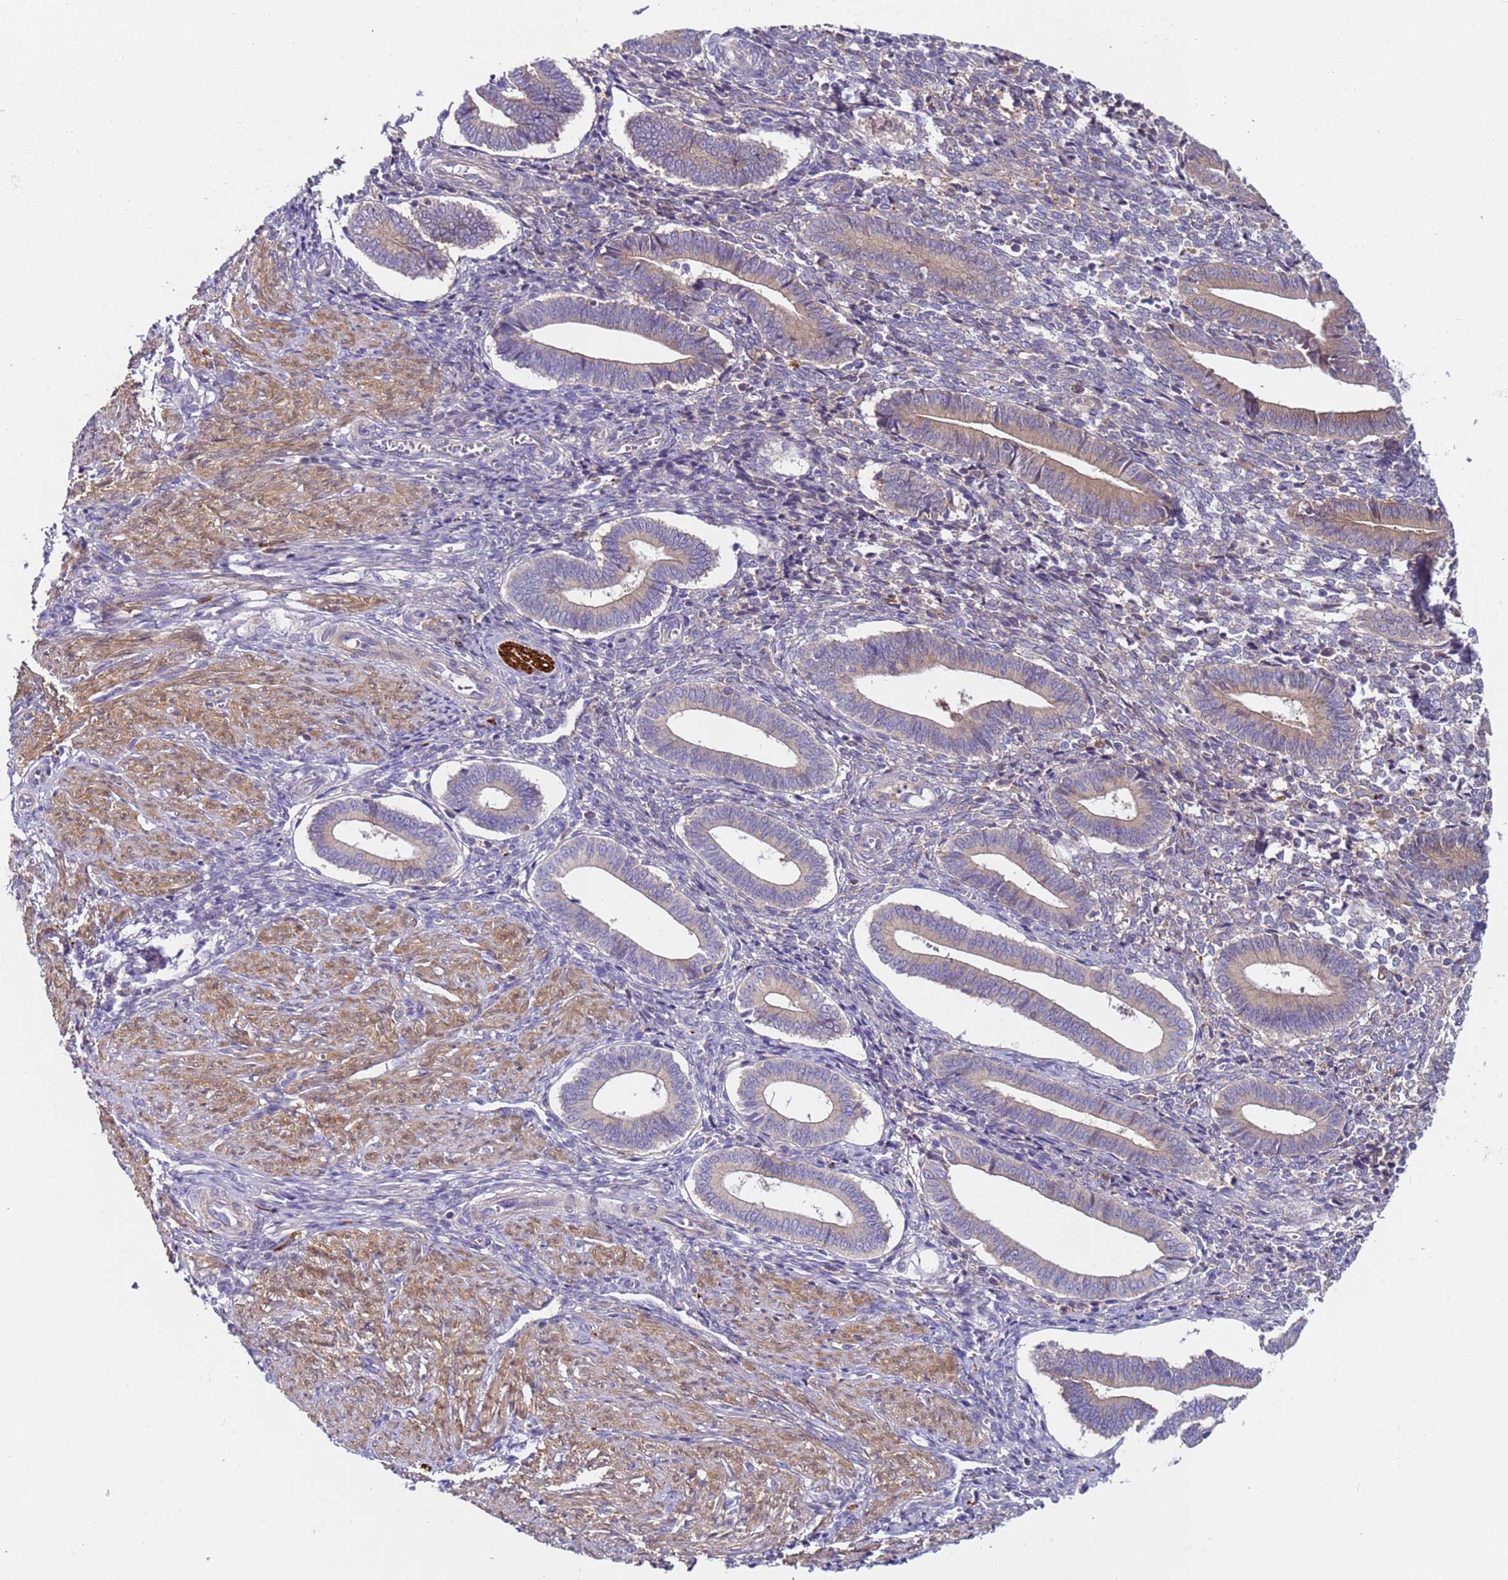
{"staining": {"intensity": "negative", "quantity": "none", "location": "none"}, "tissue": "endometrium", "cell_type": "Cells in endometrial stroma", "image_type": "normal", "snomed": [{"axis": "morphology", "description": "Normal tissue, NOS"}, {"axis": "topography", "description": "Other"}, {"axis": "topography", "description": "Endometrium"}], "caption": "High magnification brightfield microscopy of benign endometrium stained with DAB (brown) and counterstained with hematoxylin (blue): cells in endometrial stroma show no significant positivity. (IHC, brightfield microscopy, high magnification).", "gene": "PAQR7", "patient": {"sex": "female", "age": 44}}